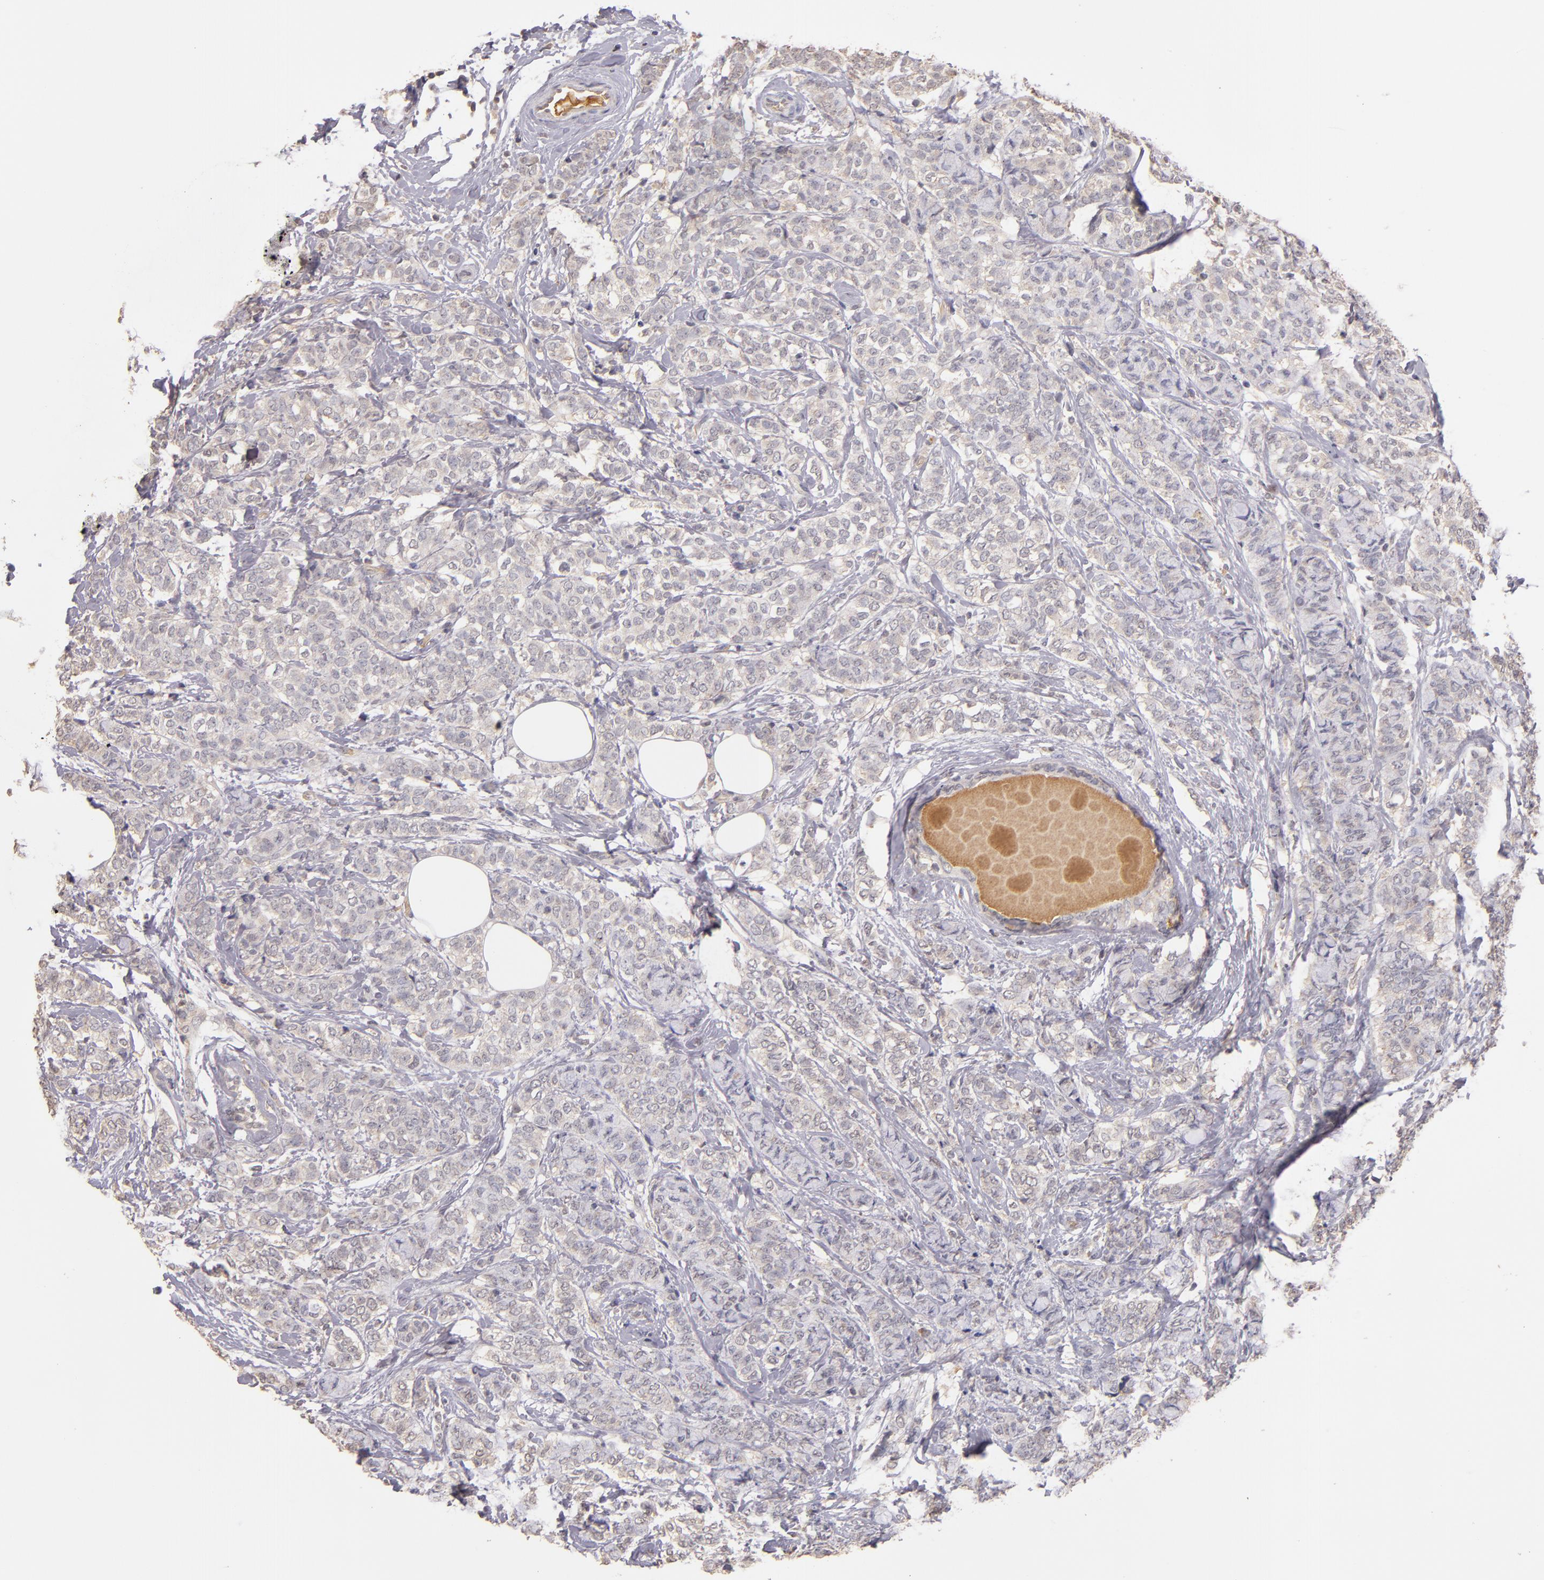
{"staining": {"intensity": "weak", "quantity": "25%-75%", "location": "cytoplasmic/membranous"}, "tissue": "breast cancer", "cell_type": "Tumor cells", "image_type": "cancer", "snomed": [{"axis": "morphology", "description": "Lobular carcinoma"}, {"axis": "topography", "description": "Breast"}], "caption": "Tumor cells demonstrate low levels of weak cytoplasmic/membranous expression in approximately 25%-75% of cells in human lobular carcinoma (breast). (Brightfield microscopy of DAB IHC at high magnification).", "gene": "SERPINC1", "patient": {"sex": "female", "age": 60}}